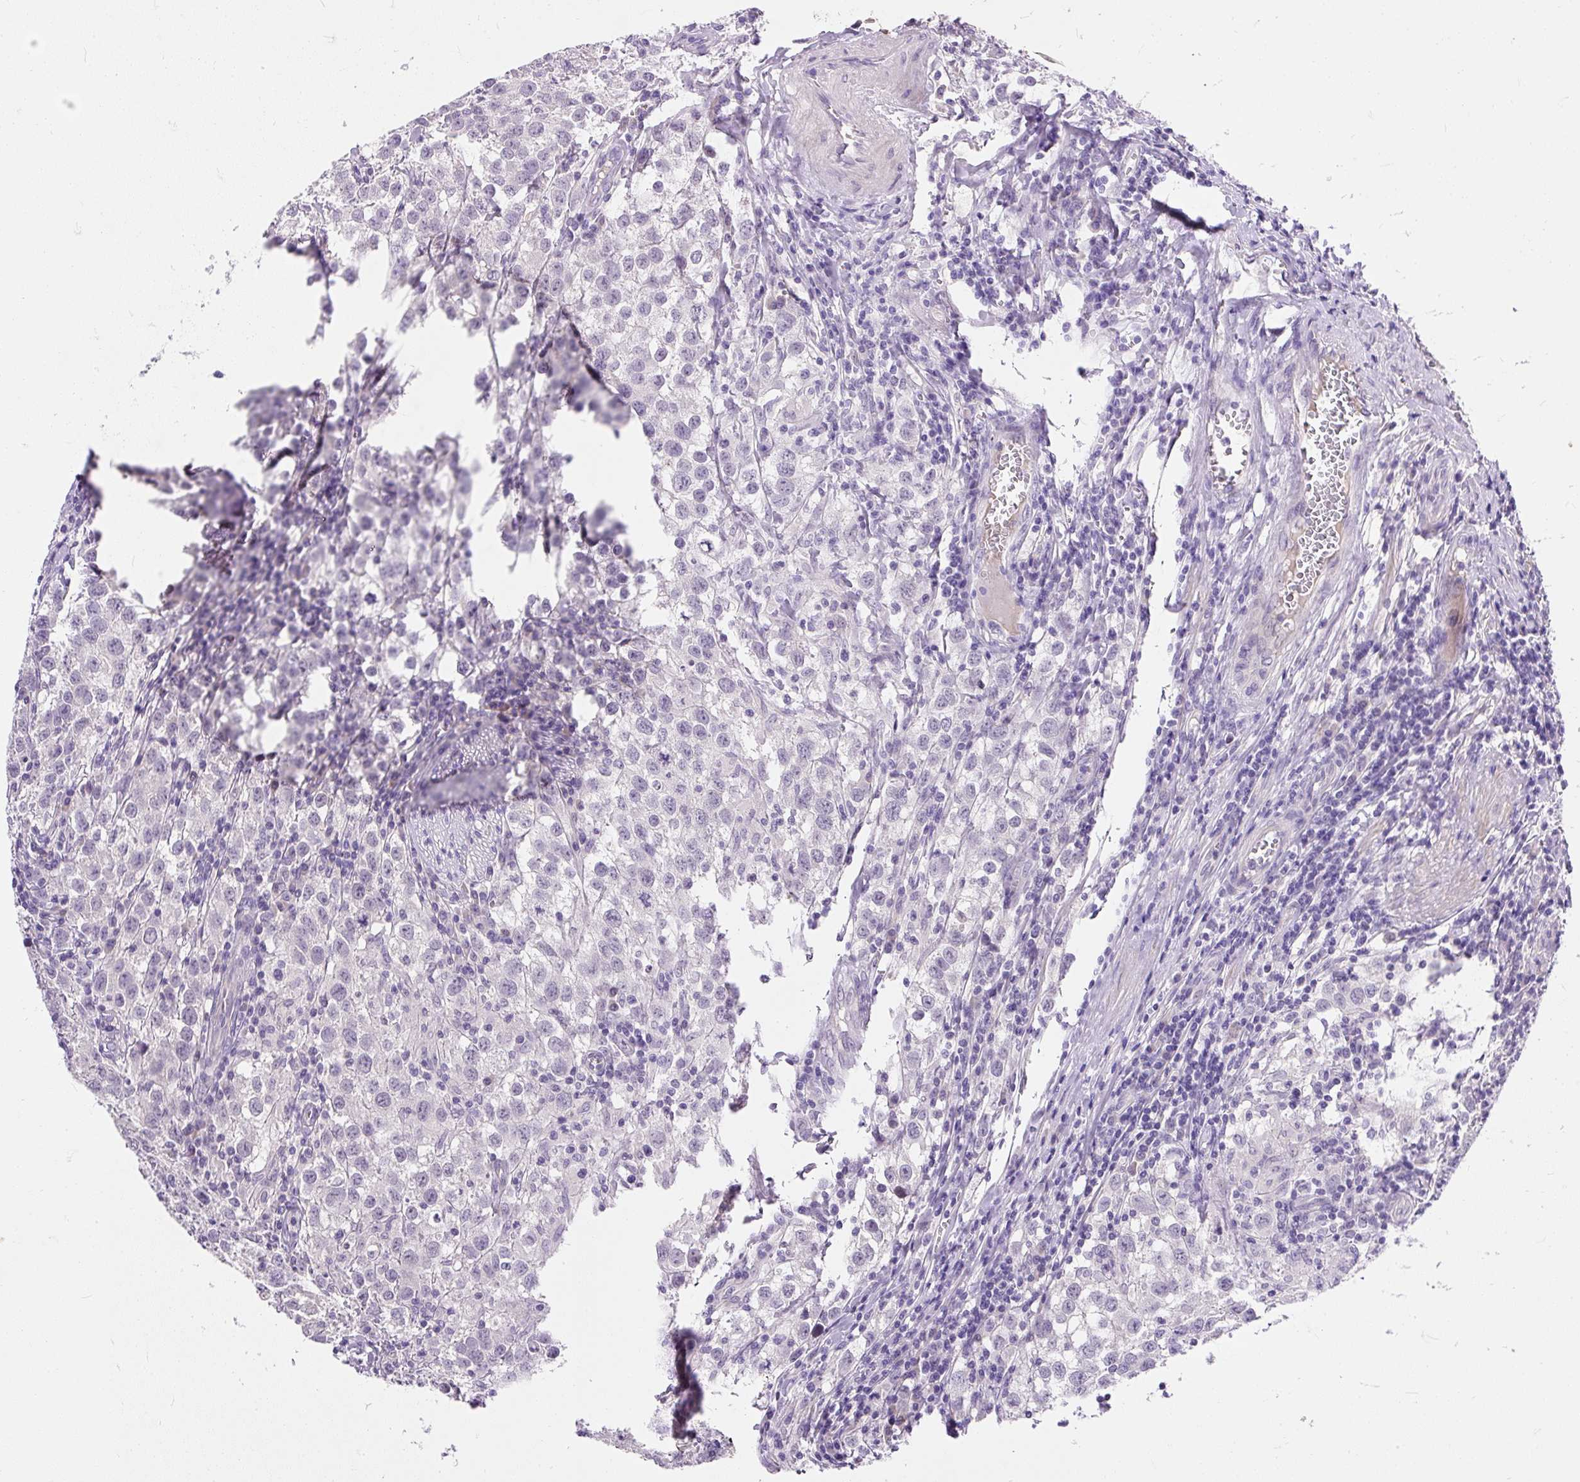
{"staining": {"intensity": "negative", "quantity": "none", "location": "none"}, "tissue": "testis cancer", "cell_type": "Tumor cells", "image_type": "cancer", "snomed": [{"axis": "morphology", "description": "Seminoma, NOS"}, {"axis": "morphology", "description": "Carcinoma, Embryonal, NOS"}, {"axis": "topography", "description": "Testis"}], "caption": "Immunohistochemistry (IHC) of testis cancer (seminoma) exhibits no expression in tumor cells.", "gene": "KRTAP20-3", "patient": {"sex": "male", "age": 43}}